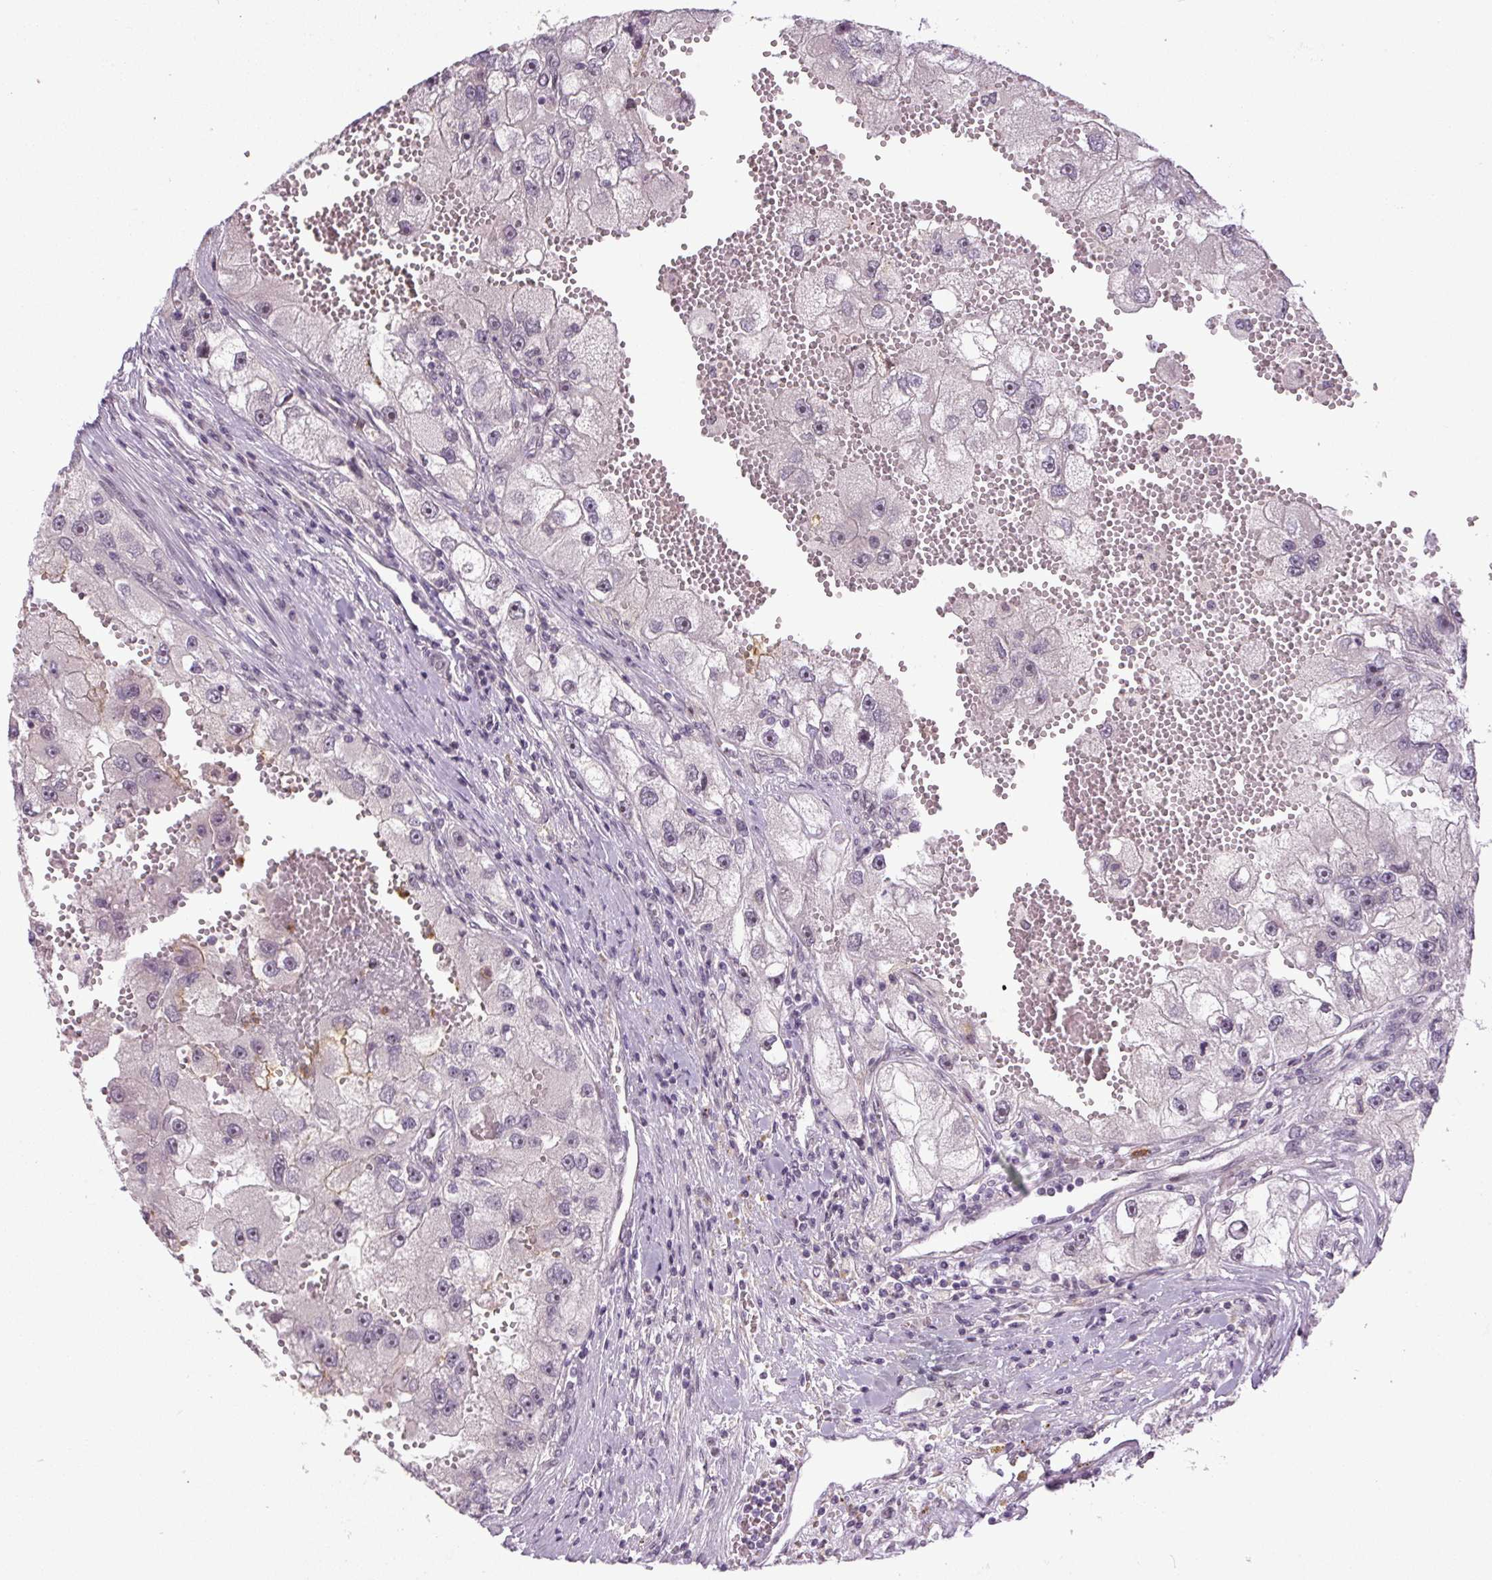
{"staining": {"intensity": "negative", "quantity": "none", "location": "none"}, "tissue": "renal cancer", "cell_type": "Tumor cells", "image_type": "cancer", "snomed": [{"axis": "morphology", "description": "Adenocarcinoma, NOS"}, {"axis": "topography", "description": "Kidney"}], "caption": "Renal cancer (adenocarcinoma) stained for a protein using IHC shows no staining tumor cells.", "gene": "SGF29", "patient": {"sex": "male", "age": 63}}